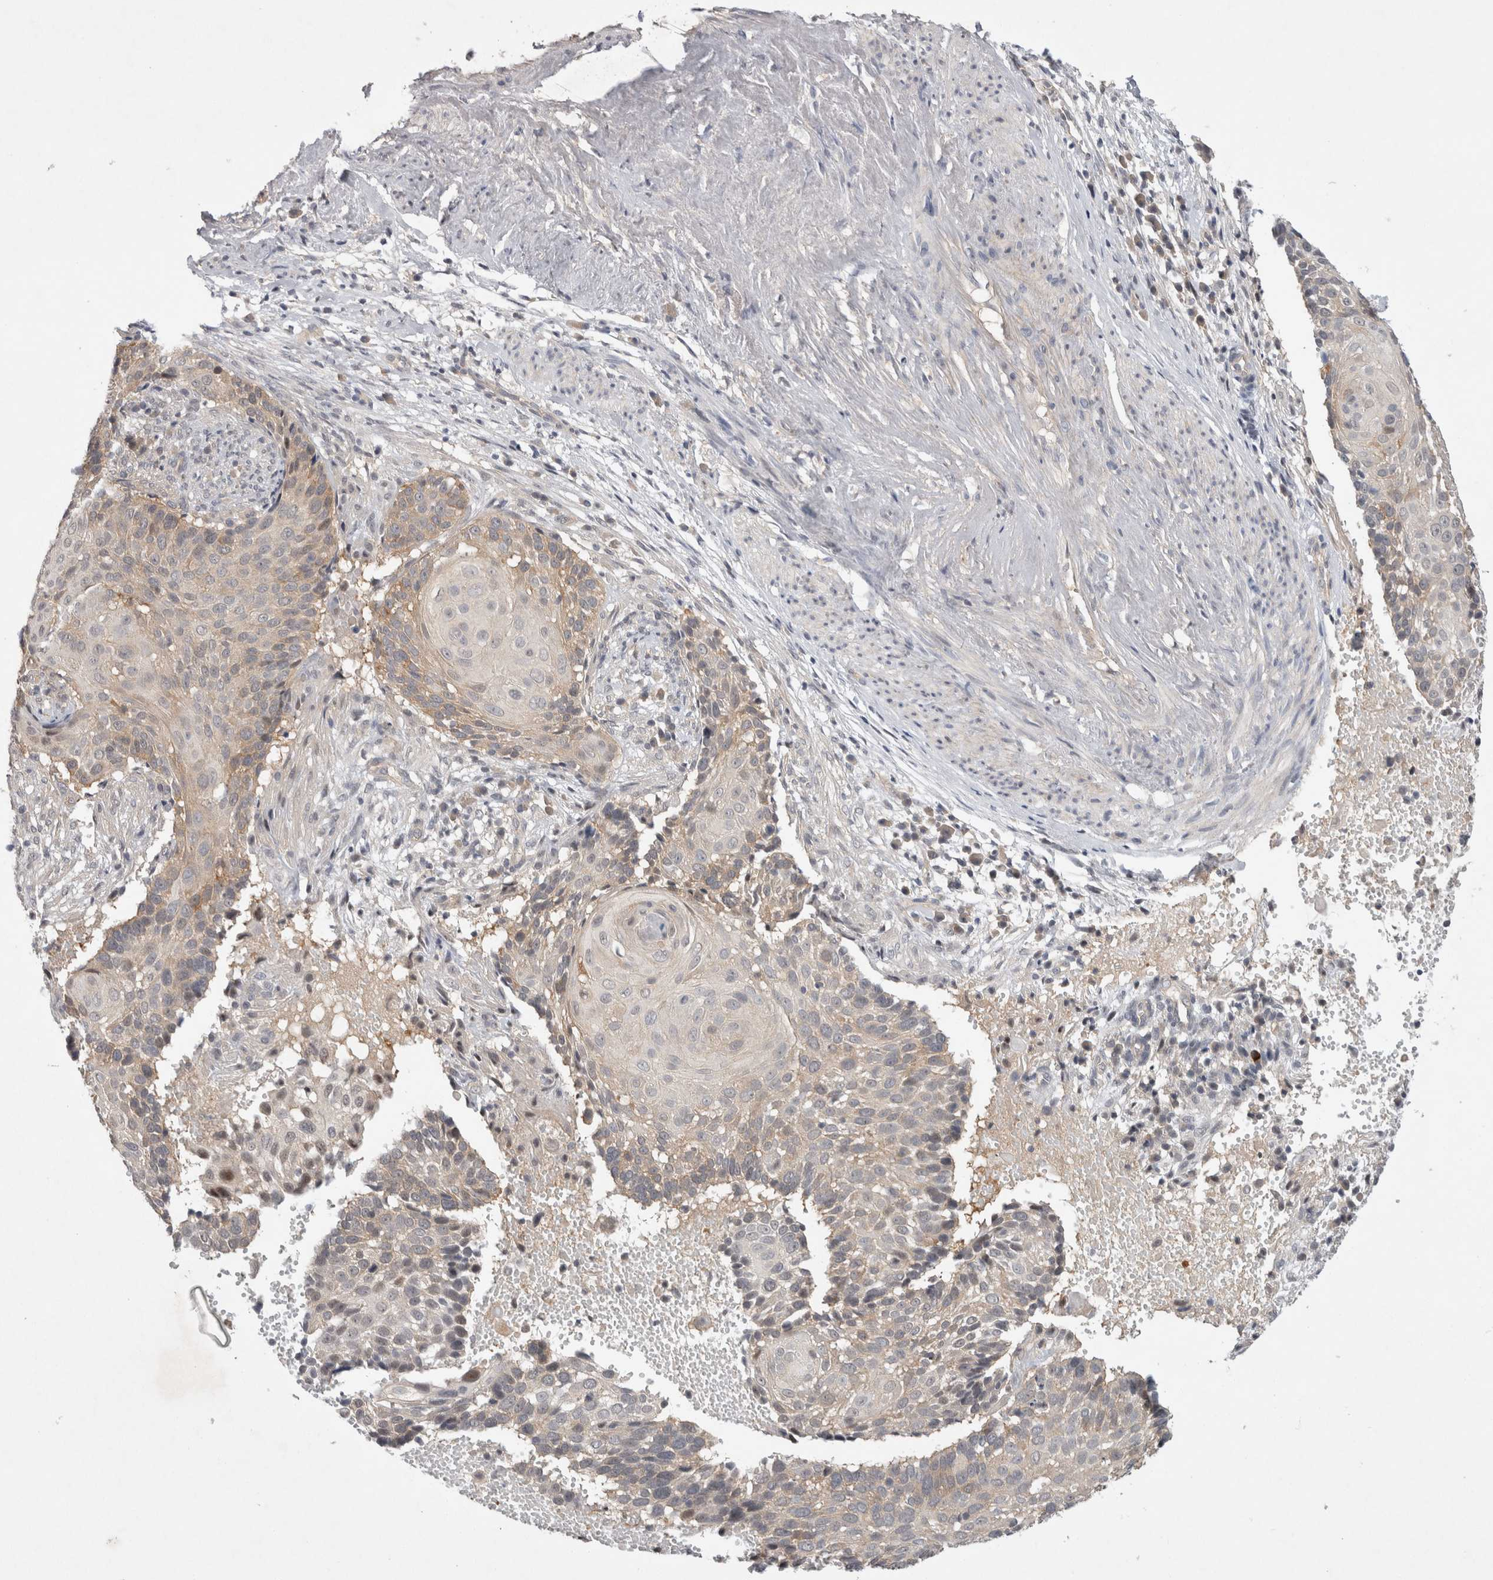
{"staining": {"intensity": "moderate", "quantity": "<25%", "location": "cytoplasmic/membranous,nuclear"}, "tissue": "cervical cancer", "cell_type": "Tumor cells", "image_type": "cancer", "snomed": [{"axis": "morphology", "description": "Squamous cell carcinoma, NOS"}, {"axis": "topography", "description": "Cervix"}], "caption": "High-magnification brightfield microscopy of cervical cancer stained with DAB (brown) and counterstained with hematoxylin (blue). tumor cells exhibit moderate cytoplasmic/membranous and nuclear staining is identified in approximately<25% of cells.", "gene": "CERS3", "patient": {"sex": "female", "age": 74}}